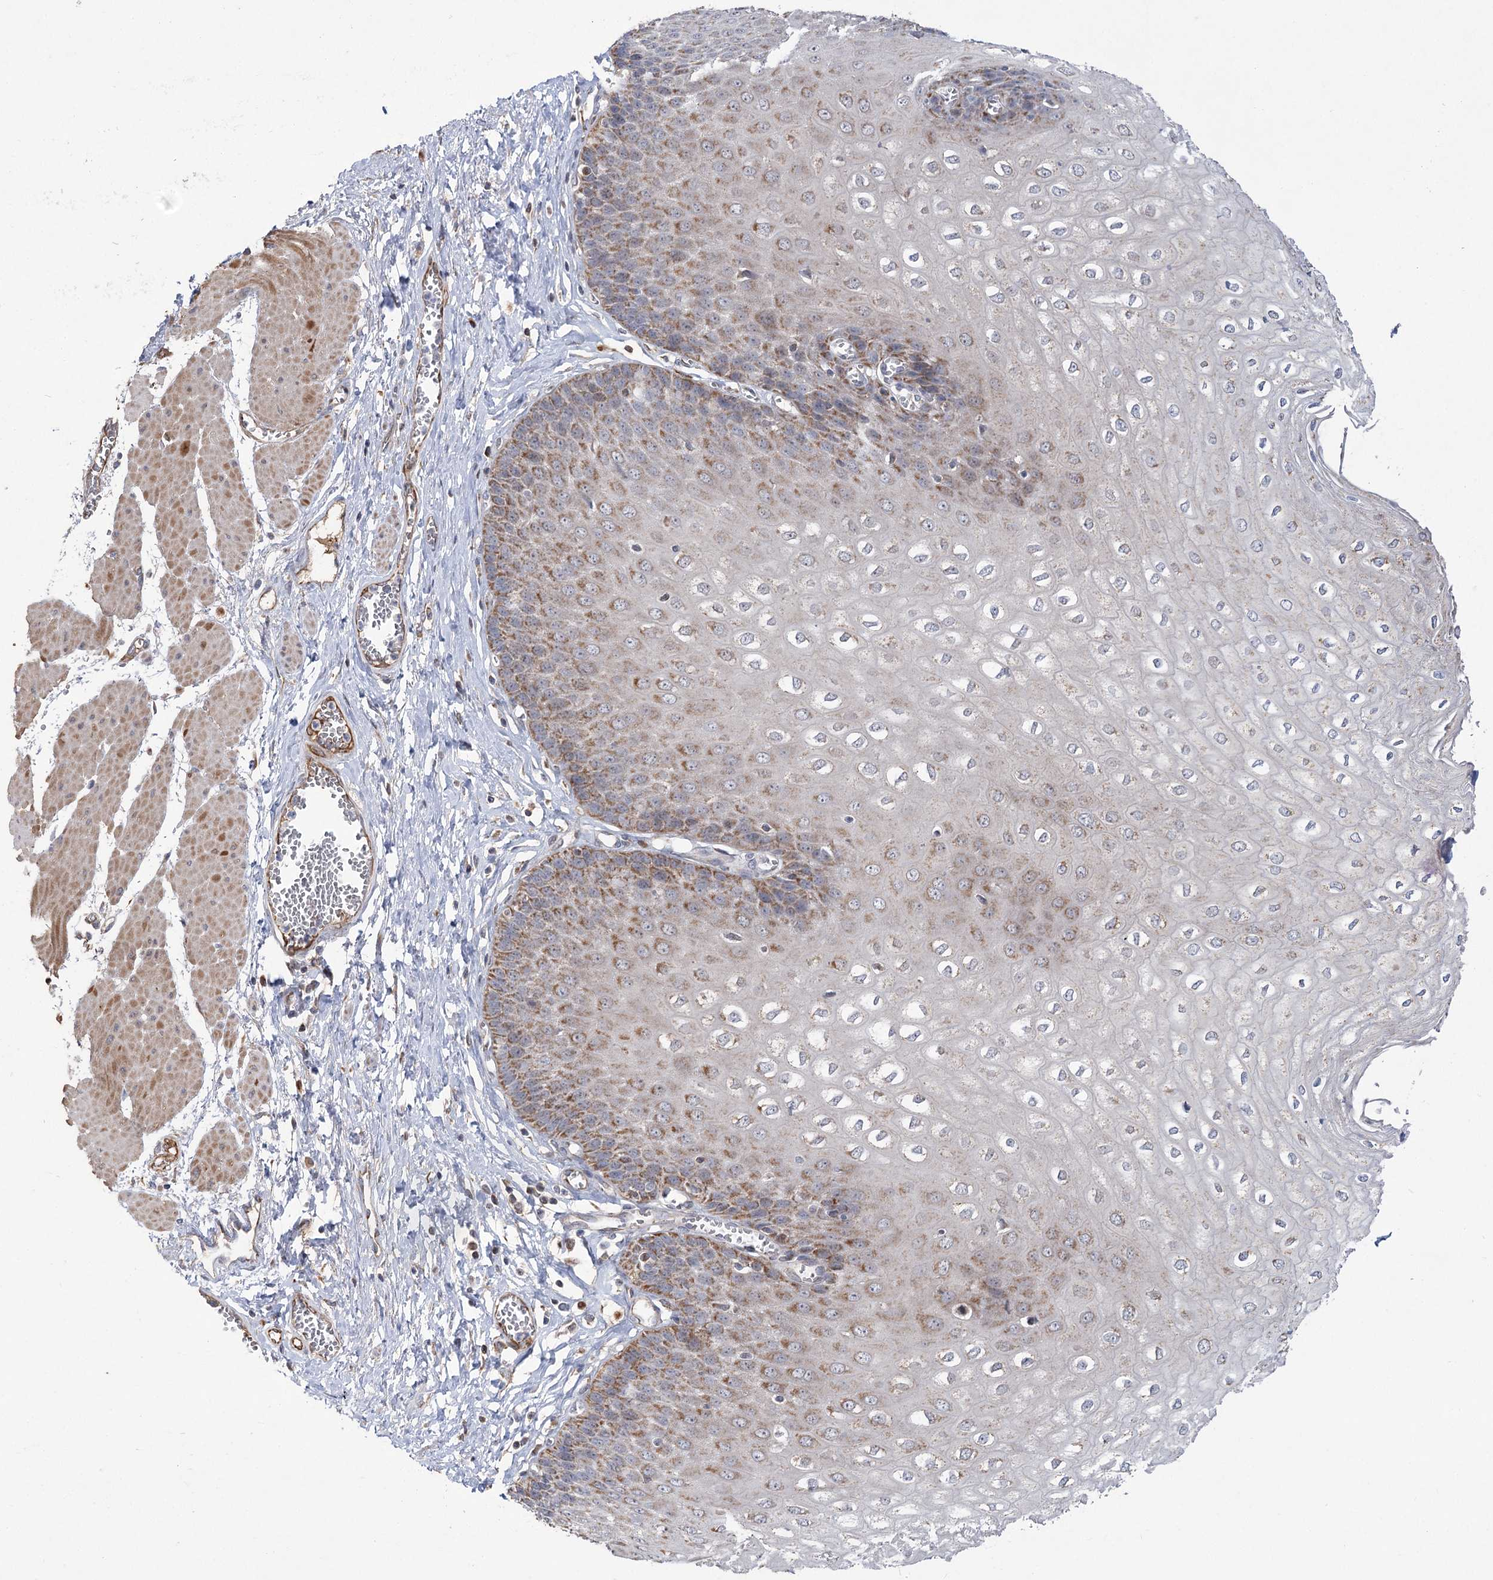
{"staining": {"intensity": "moderate", "quantity": "25%-75%", "location": "cytoplasmic/membranous"}, "tissue": "esophagus", "cell_type": "Squamous epithelial cells", "image_type": "normal", "snomed": [{"axis": "morphology", "description": "Normal tissue, NOS"}, {"axis": "topography", "description": "Esophagus"}], "caption": "Immunohistochemical staining of unremarkable esophagus demonstrates medium levels of moderate cytoplasmic/membranous staining in approximately 25%-75% of squamous epithelial cells.", "gene": "ECHDC3", "patient": {"sex": "male", "age": 60}}